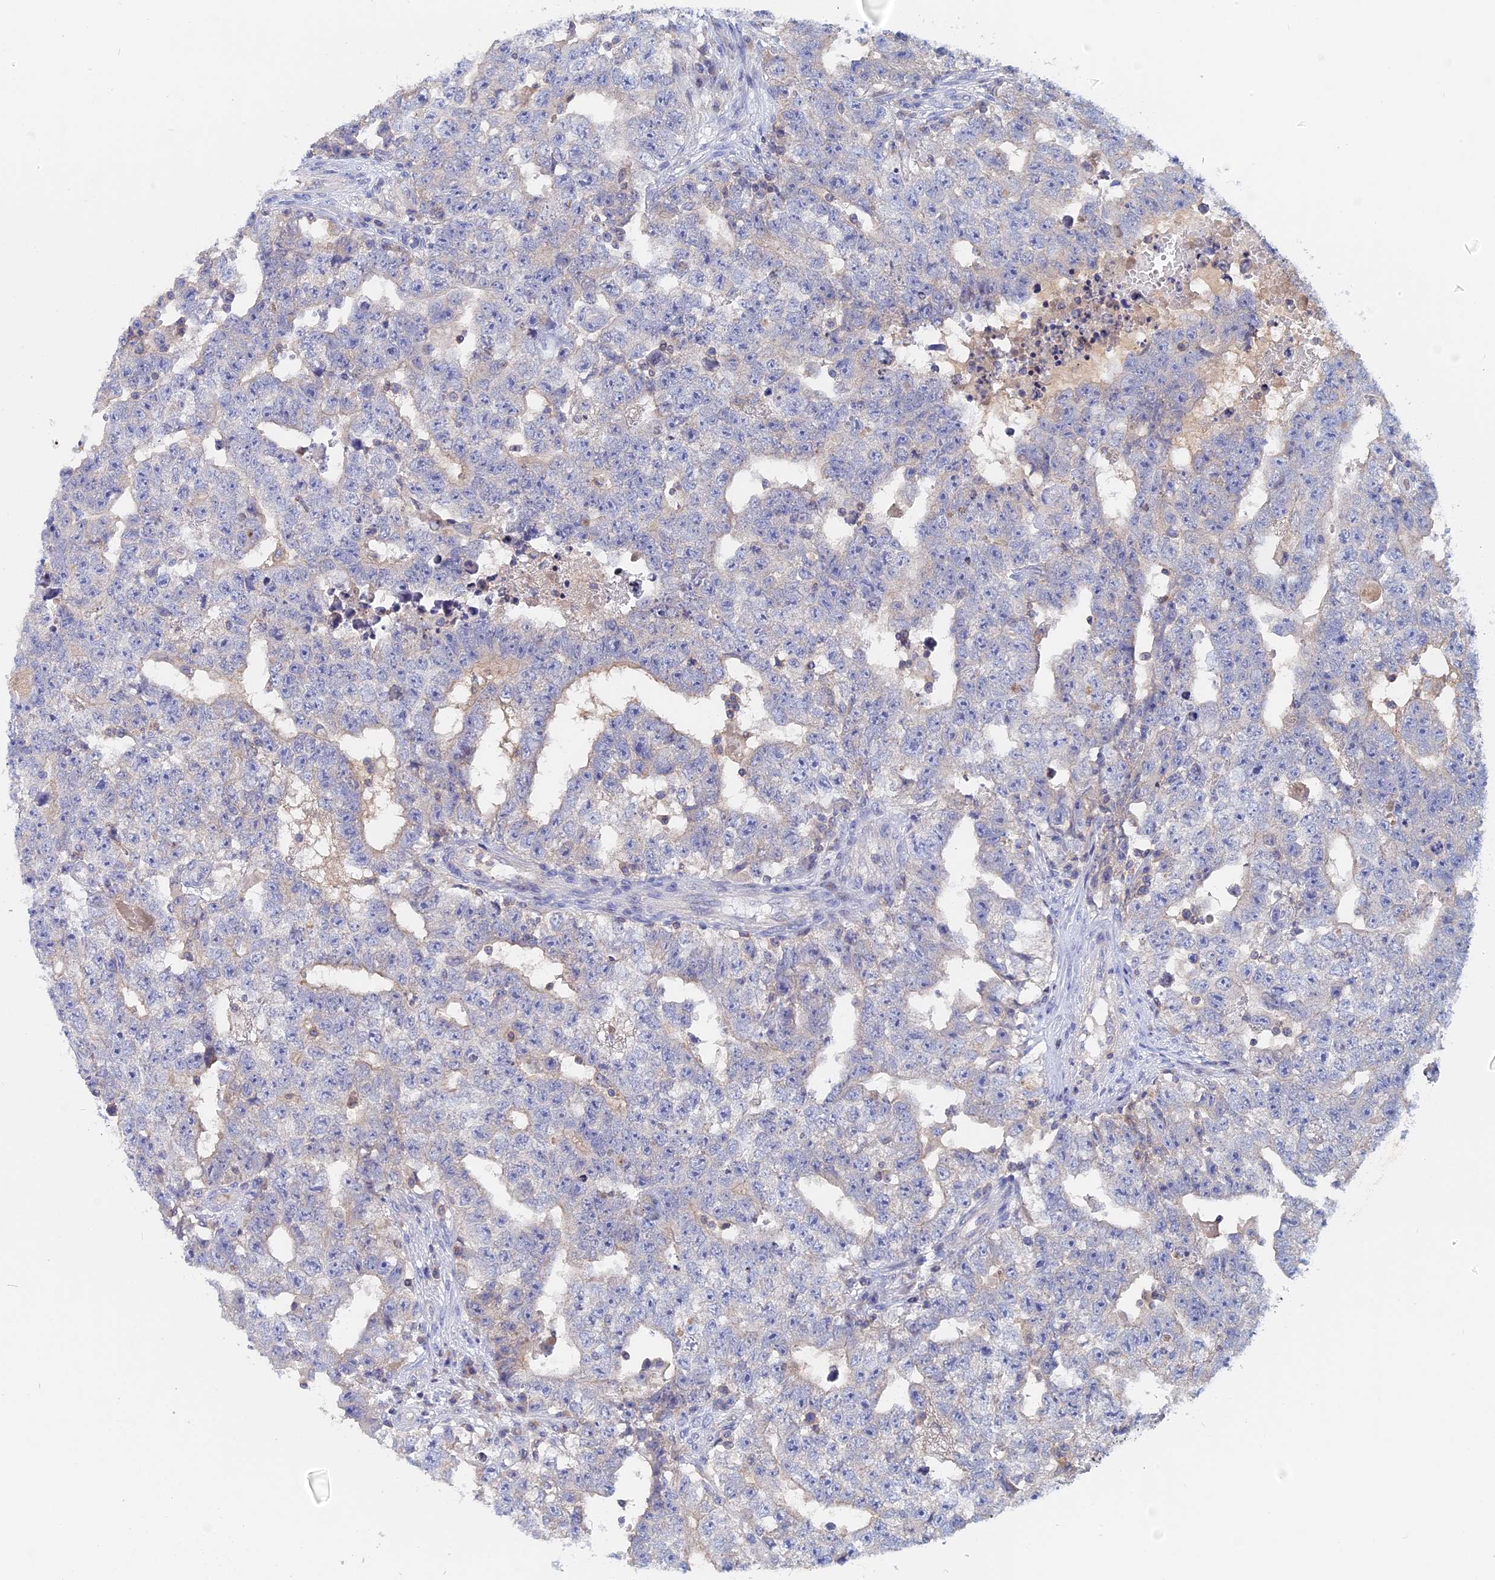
{"staining": {"intensity": "negative", "quantity": "none", "location": "none"}, "tissue": "testis cancer", "cell_type": "Tumor cells", "image_type": "cancer", "snomed": [{"axis": "morphology", "description": "Carcinoma, Embryonal, NOS"}, {"axis": "topography", "description": "Testis"}], "caption": "This histopathology image is of testis cancer (embryonal carcinoma) stained with IHC to label a protein in brown with the nuclei are counter-stained blue. There is no positivity in tumor cells.", "gene": "ACP7", "patient": {"sex": "male", "age": 25}}